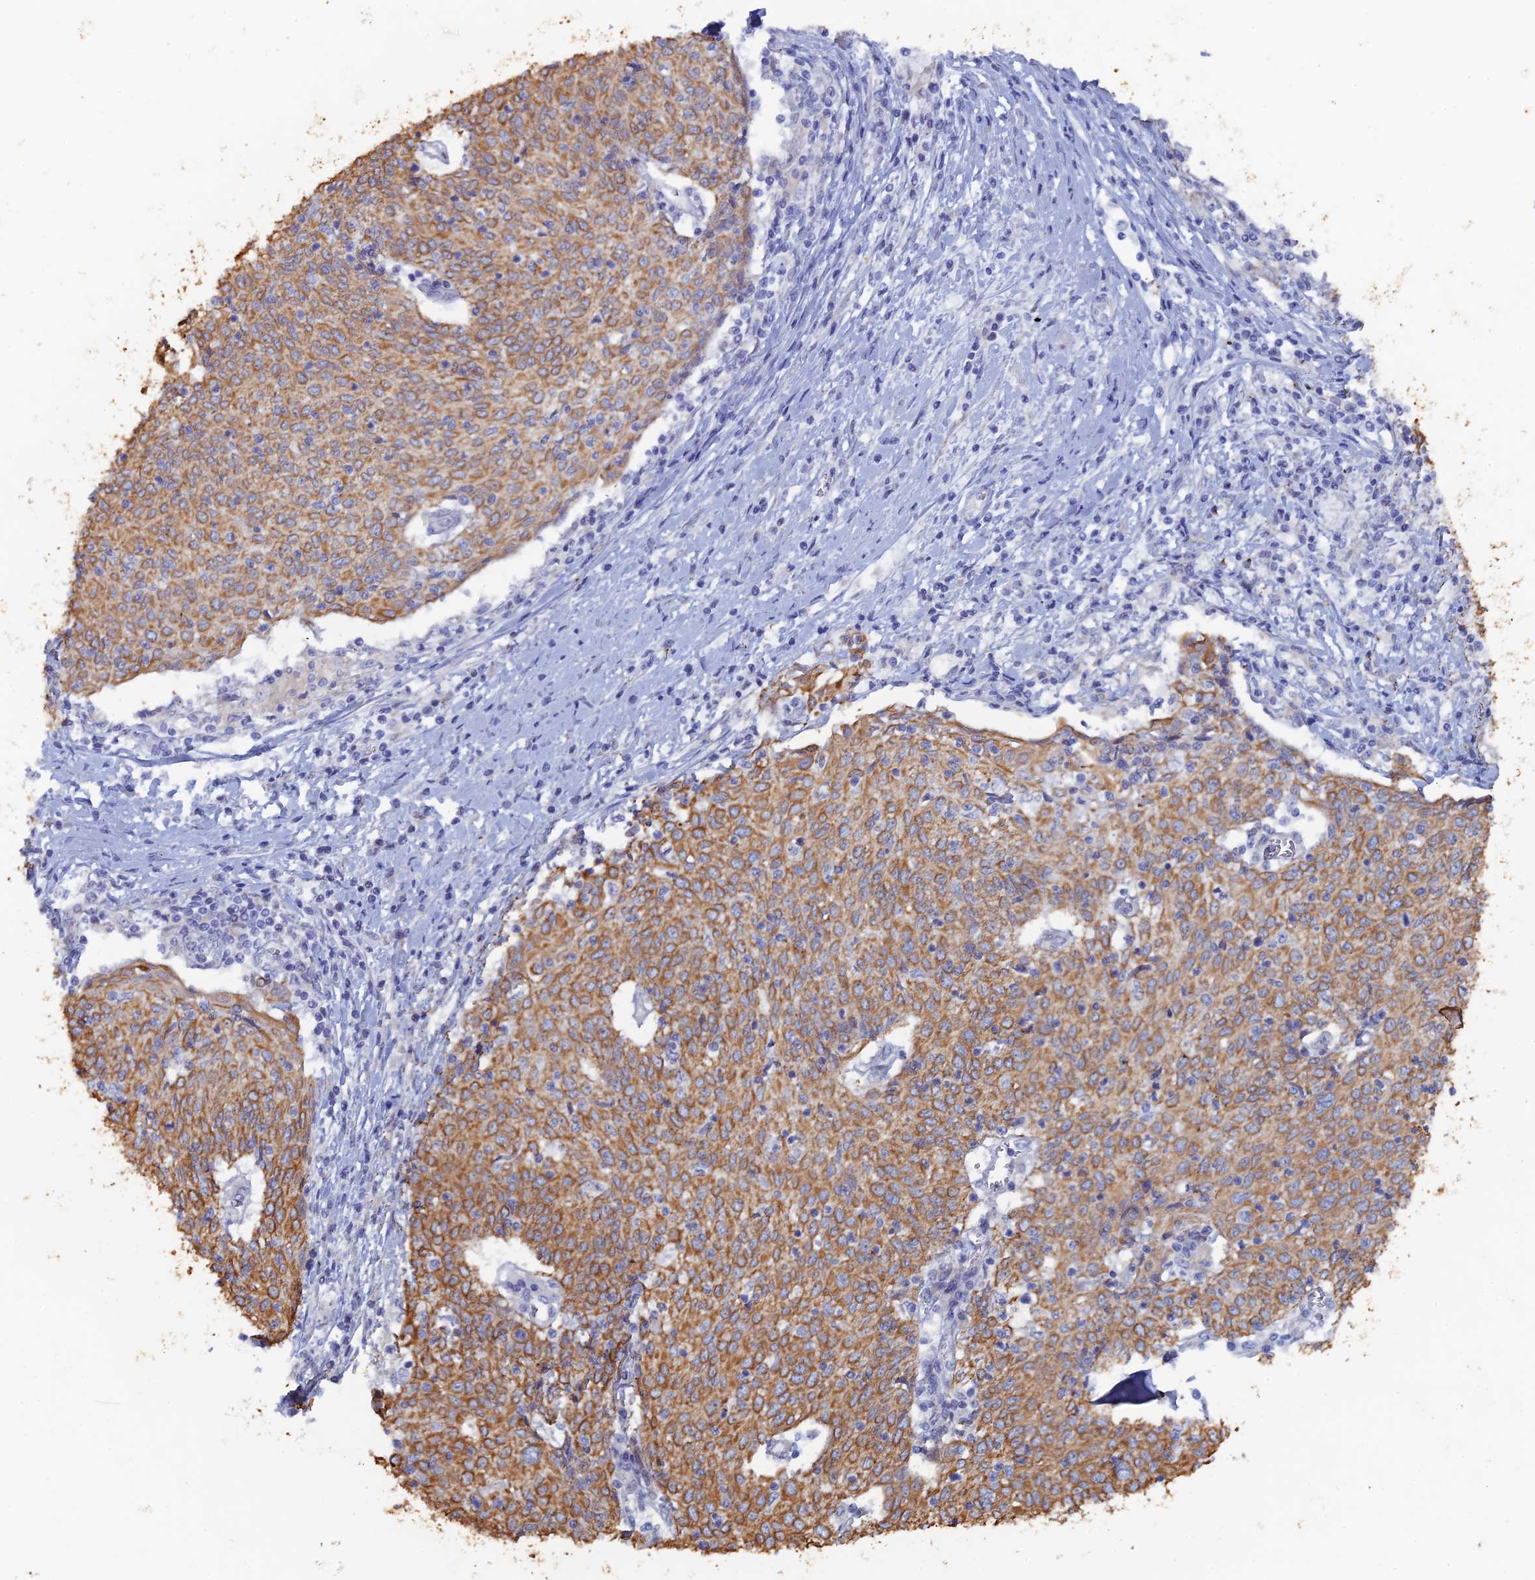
{"staining": {"intensity": "moderate", "quantity": ">75%", "location": "cytoplasmic/membranous"}, "tissue": "cervical cancer", "cell_type": "Tumor cells", "image_type": "cancer", "snomed": [{"axis": "morphology", "description": "Squamous cell carcinoma, NOS"}, {"axis": "topography", "description": "Cervix"}], "caption": "Protein expression by immunohistochemistry displays moderate cytoplasmic/membranous positivity in approximately >75% of tumor cells in cervical cancer.", "gene": "SRFBP1", "patient": {"sex": "female", "age": 52}}